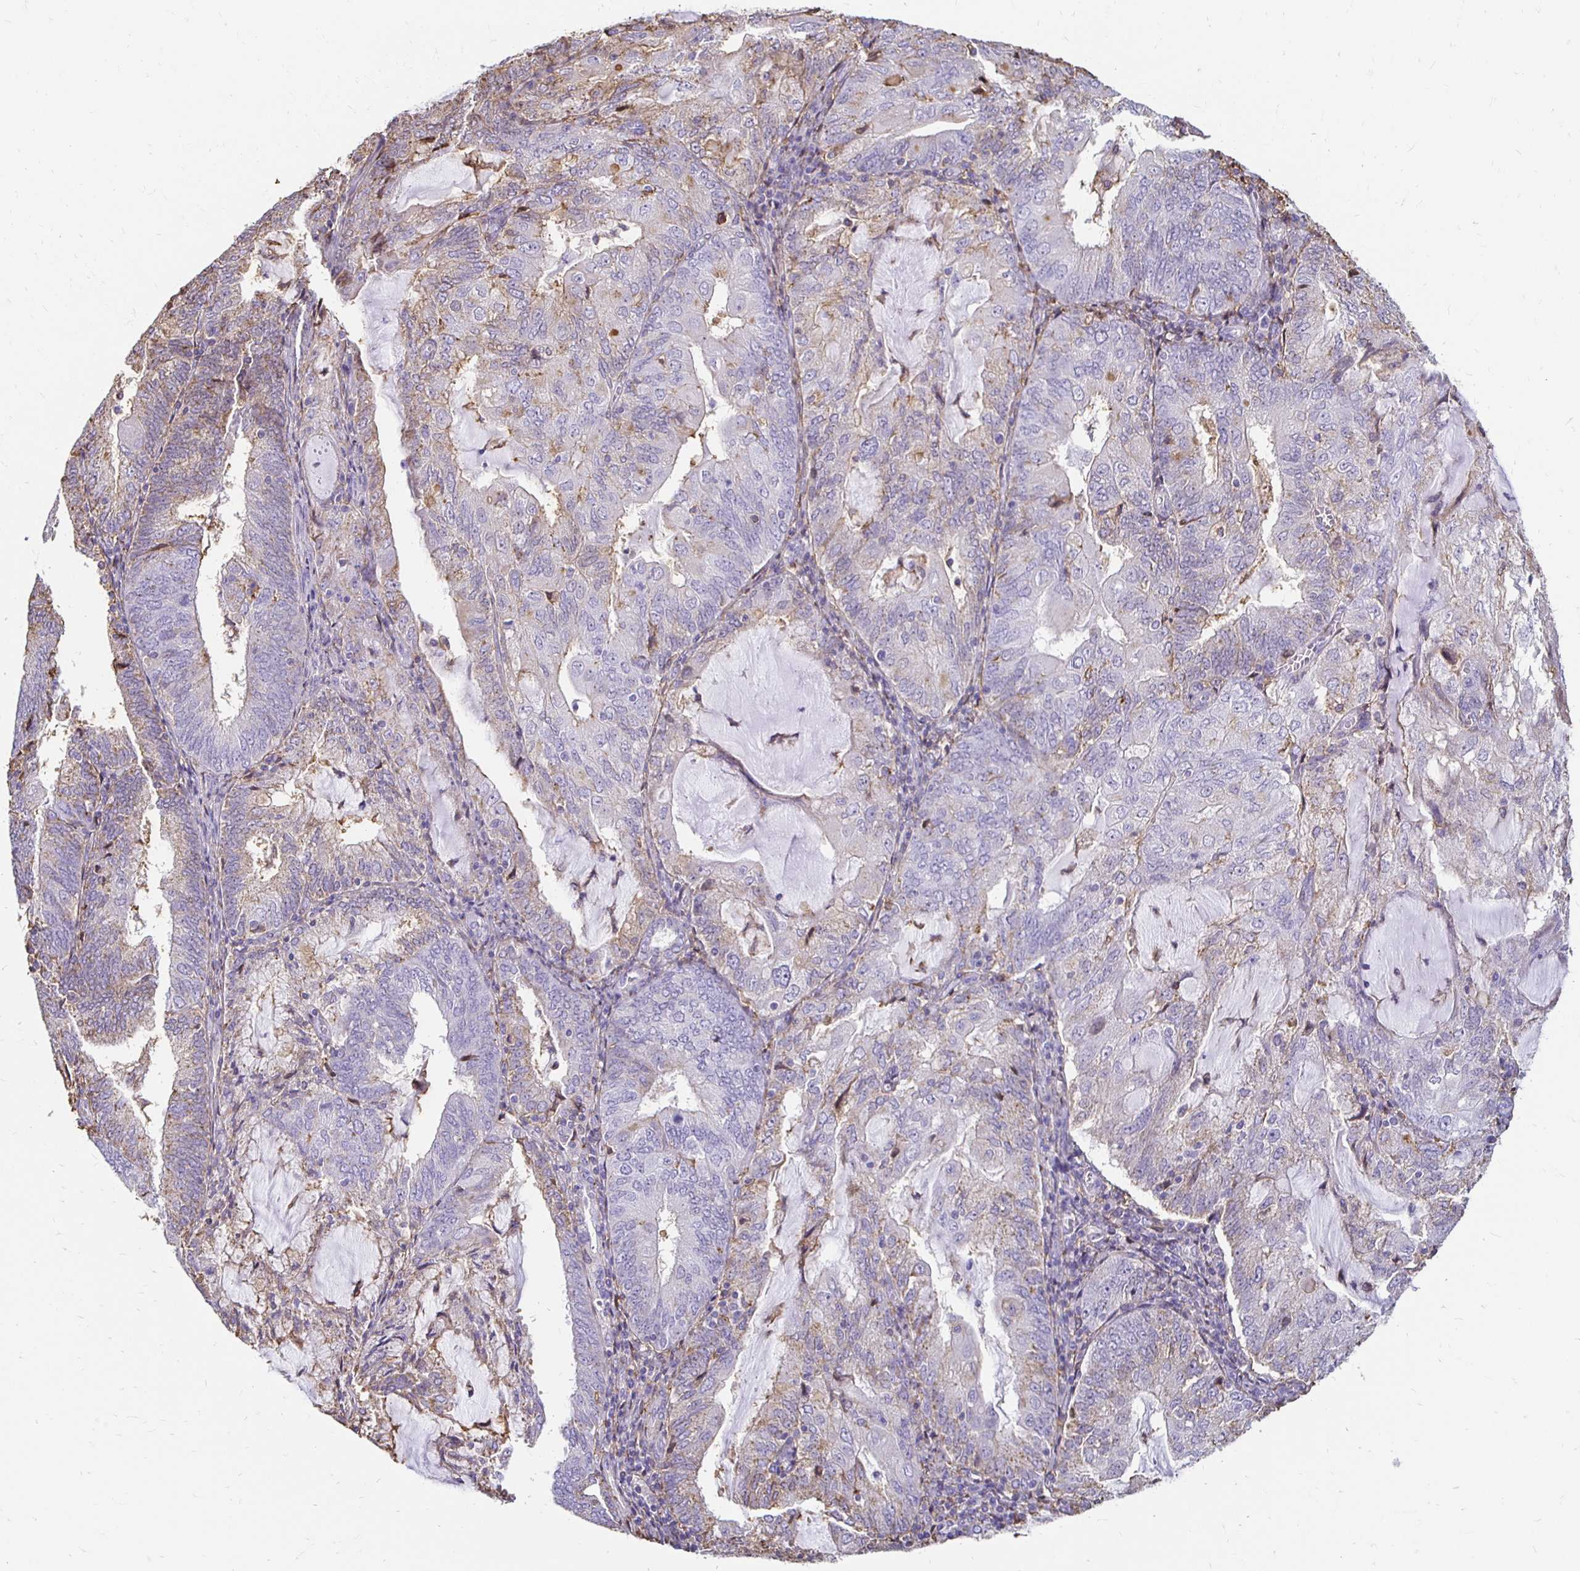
{"staining": {"intensity": "negative", "quantity": "none", "location": "none"}, "tissue": "endometrial cancer", "cell_type": "Tumor cells", "image_type": "cancer", "snomed": [{"axis": "morphology", "description": "Adenocarcinoma, NOS"}, {"axis": "topography", "description": "Endometrium"}], "caption": "There is no significant expression in tumor cells of endometrial cancer (adenocarcinoma).", "gene": "TAS1R3", "patient": {"sex": "female", "age": 81}}